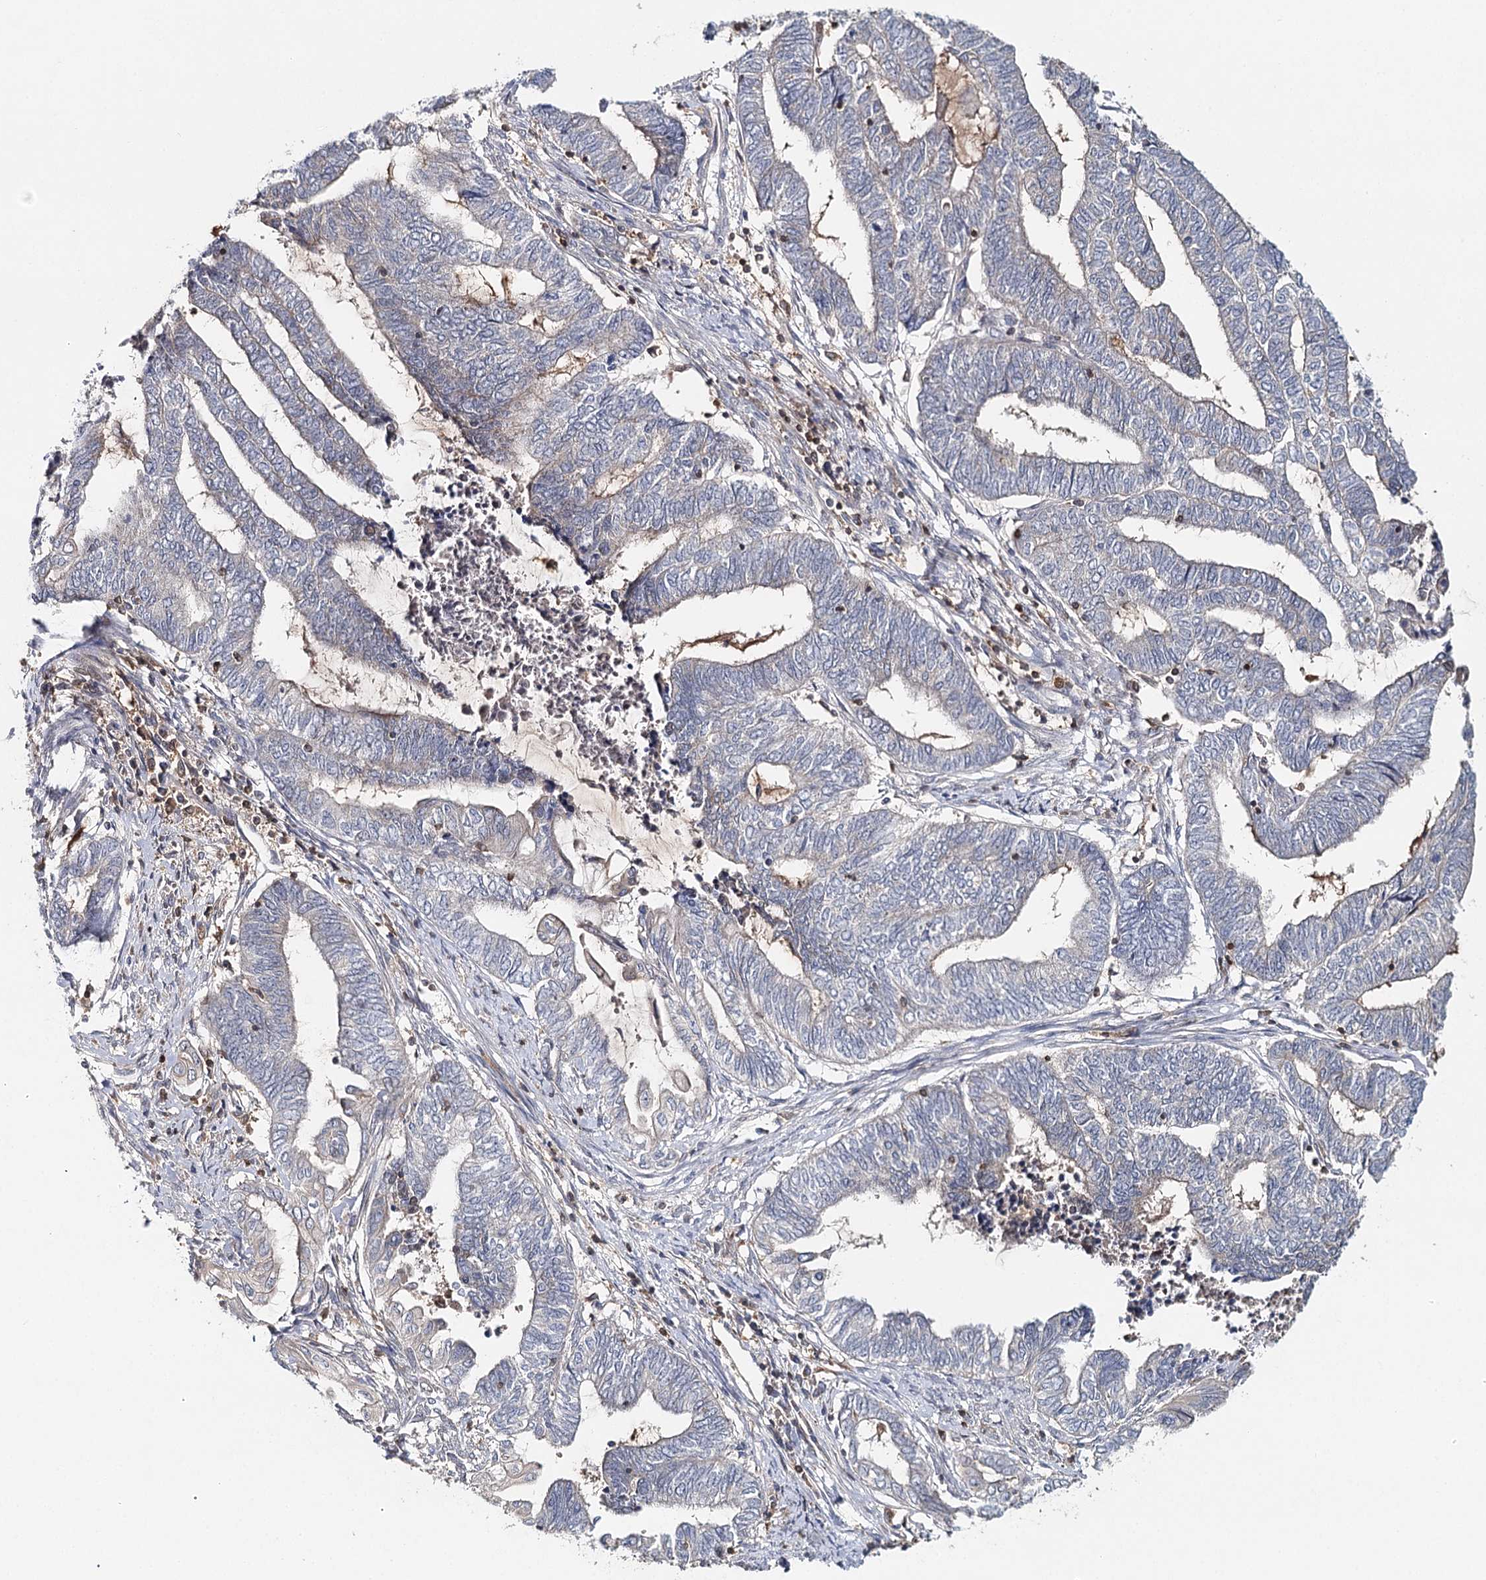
{"staining": {"intensity": "negative", "quantity": "none", "location": "none"}, "tissue": "endometrial cancer", "cell_type": "Tumor cells", "image_type": "cancer", "snomed": [{"axis": "morphology", "description": "Adenocarcinoma, NOS"}, {"axis": "topography", "description": "Uterus"}, {"axis": "topography", "description": "Endometrium"}], "caption": "The immunohistochemistry micrograph has no significant staining in tumor cells of endometrial adenocarcinoma tissue.", "gene": "SLC41A2", "patient": {"sex": "female", "age": 70}}